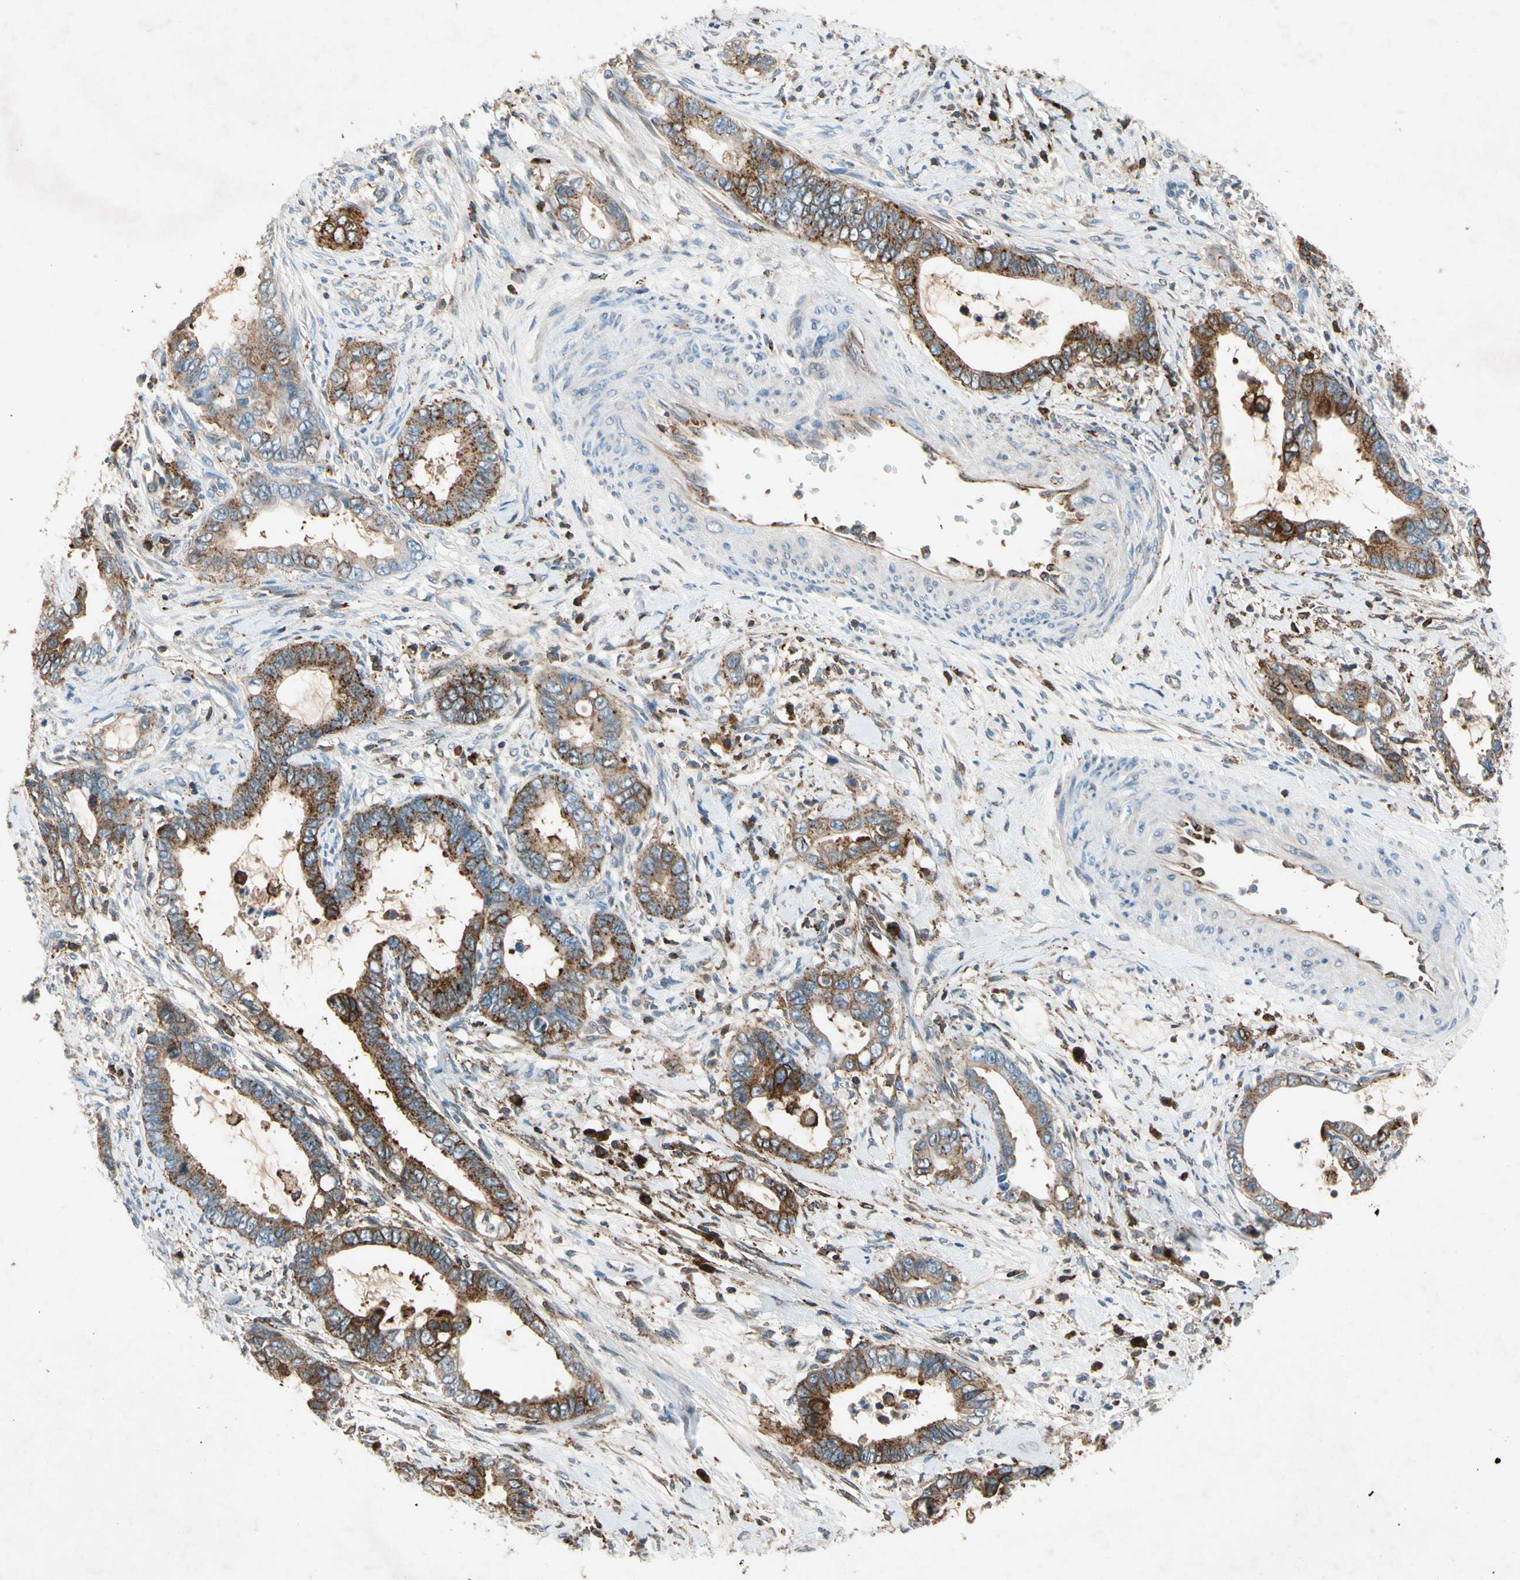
{"staining": {"intensity": "strong", "quantity": ">75%", "location": "cytoplasmic/membranous"}, "tissue": "cervical cancer", "cell_type": "Tumor cells", "image_type": "cancer", "snomed": [{"axis": "morphology", "description": "Adenocarcinoma, NOS"}, {"axis": "topography", "description": "Cervix"}], "caption": "Cervical cancer (adenocarcinoma) stained with a brown dye displays strong cytoplasmic/membranous positive positivity in approximately >75% of tumor cells.", "gene": "NDFIP2", "patient": {"sex": "female", "age": 44}}